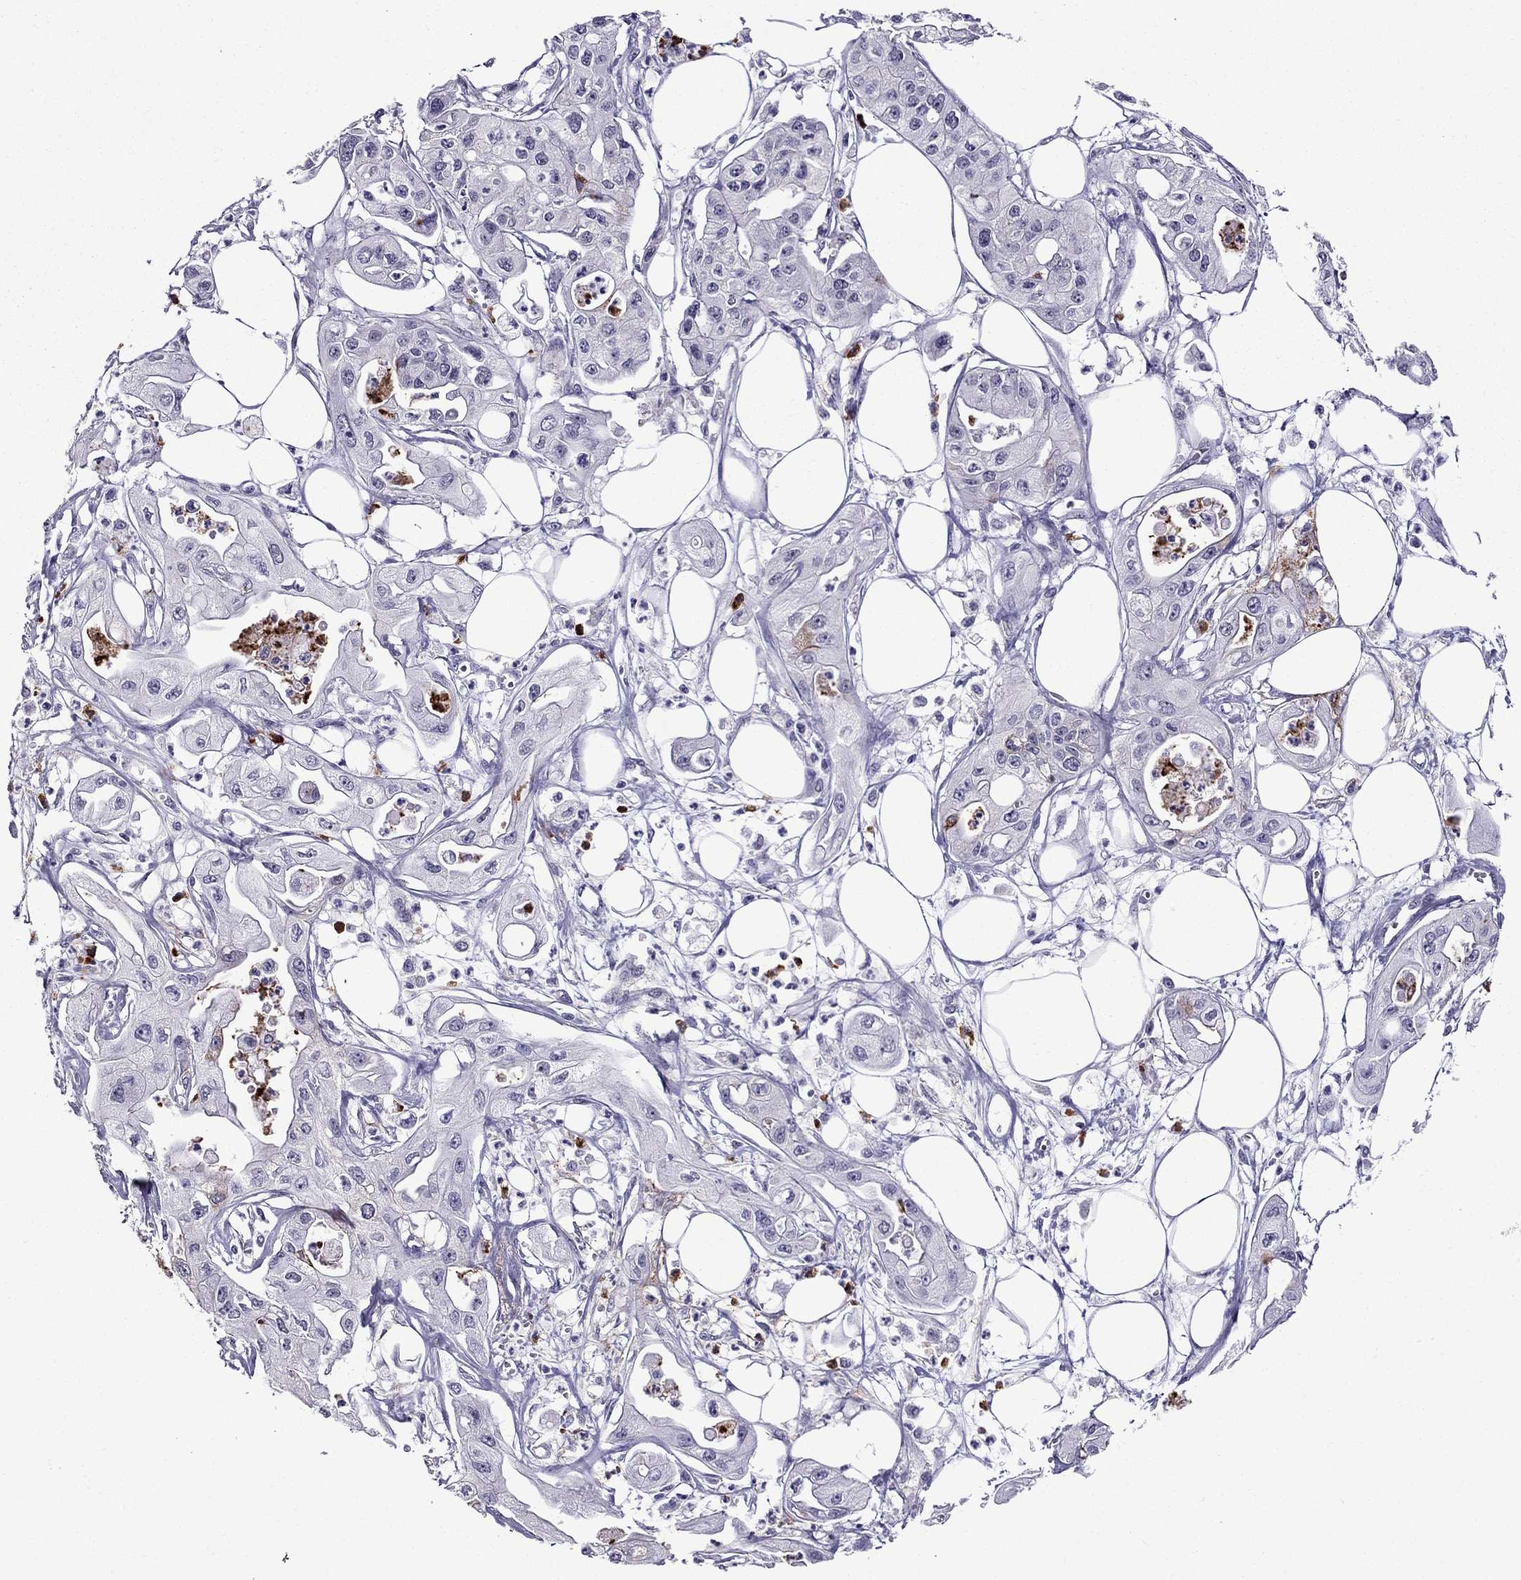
{"staining": {"intensity": "moderate", "quantity": "<25%", "location": "cytoplasmic/membranous"}, "tissue": "pancreatic cancer", "cell_type": "Tumor cells", "image_type": "cancer", "snomed": [{"axis": "morphology", "description": "Adenocarcinoma, NOS"}, {"axis": "topography", "description": "Pancreas"}], "caption": "Immunohistochemistry of human pancreatic adenocarcinoma exhibits low levels of moderate cytoplasmic/membranous positivity in approximately <25% of tumor cells. The staining was performed using DAB, with brown indicating positive protein expression. Nuclei are stained blue with hematoxylin.", "gene": "OLFM4", "patient": {"sex": "male", "age": 70}}